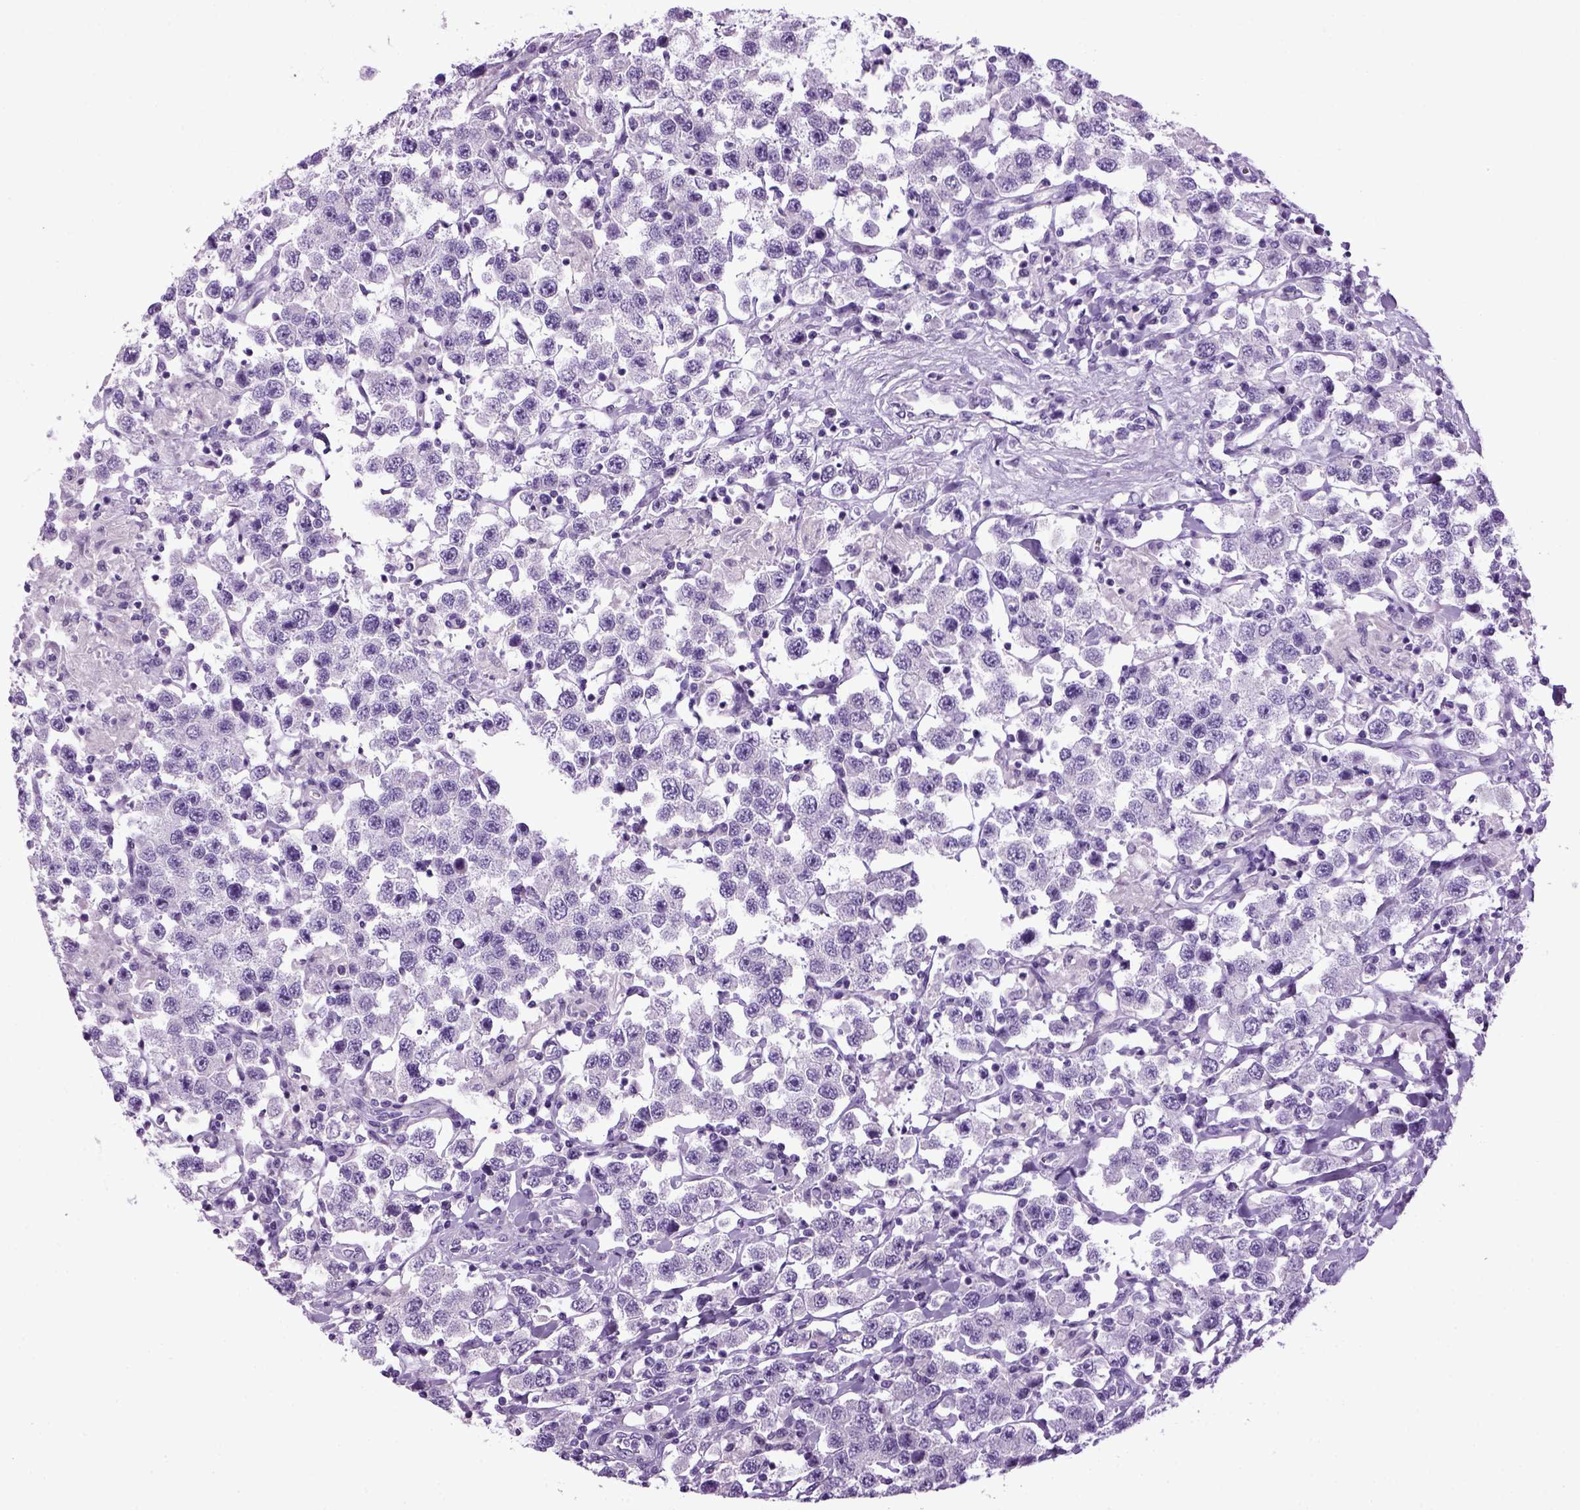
{"staining": {"intensity": "negative", "quantity": "none", "location": "none"}, "tissue": "testis cancer", "cell_type": "Tumor cells", "image_type": "cancer", "snomed": [{"axis": "morphology", "description": "Seminoma, NOS"}, {"axis": "topography", "description": "Testis"}], "caption": "A photomicrograph of testis cancer stained for a protein demonstrates no brown staining in tumor cells.", "gene": "HMCN2", "patient": {"sex": "male", "age": 45}}